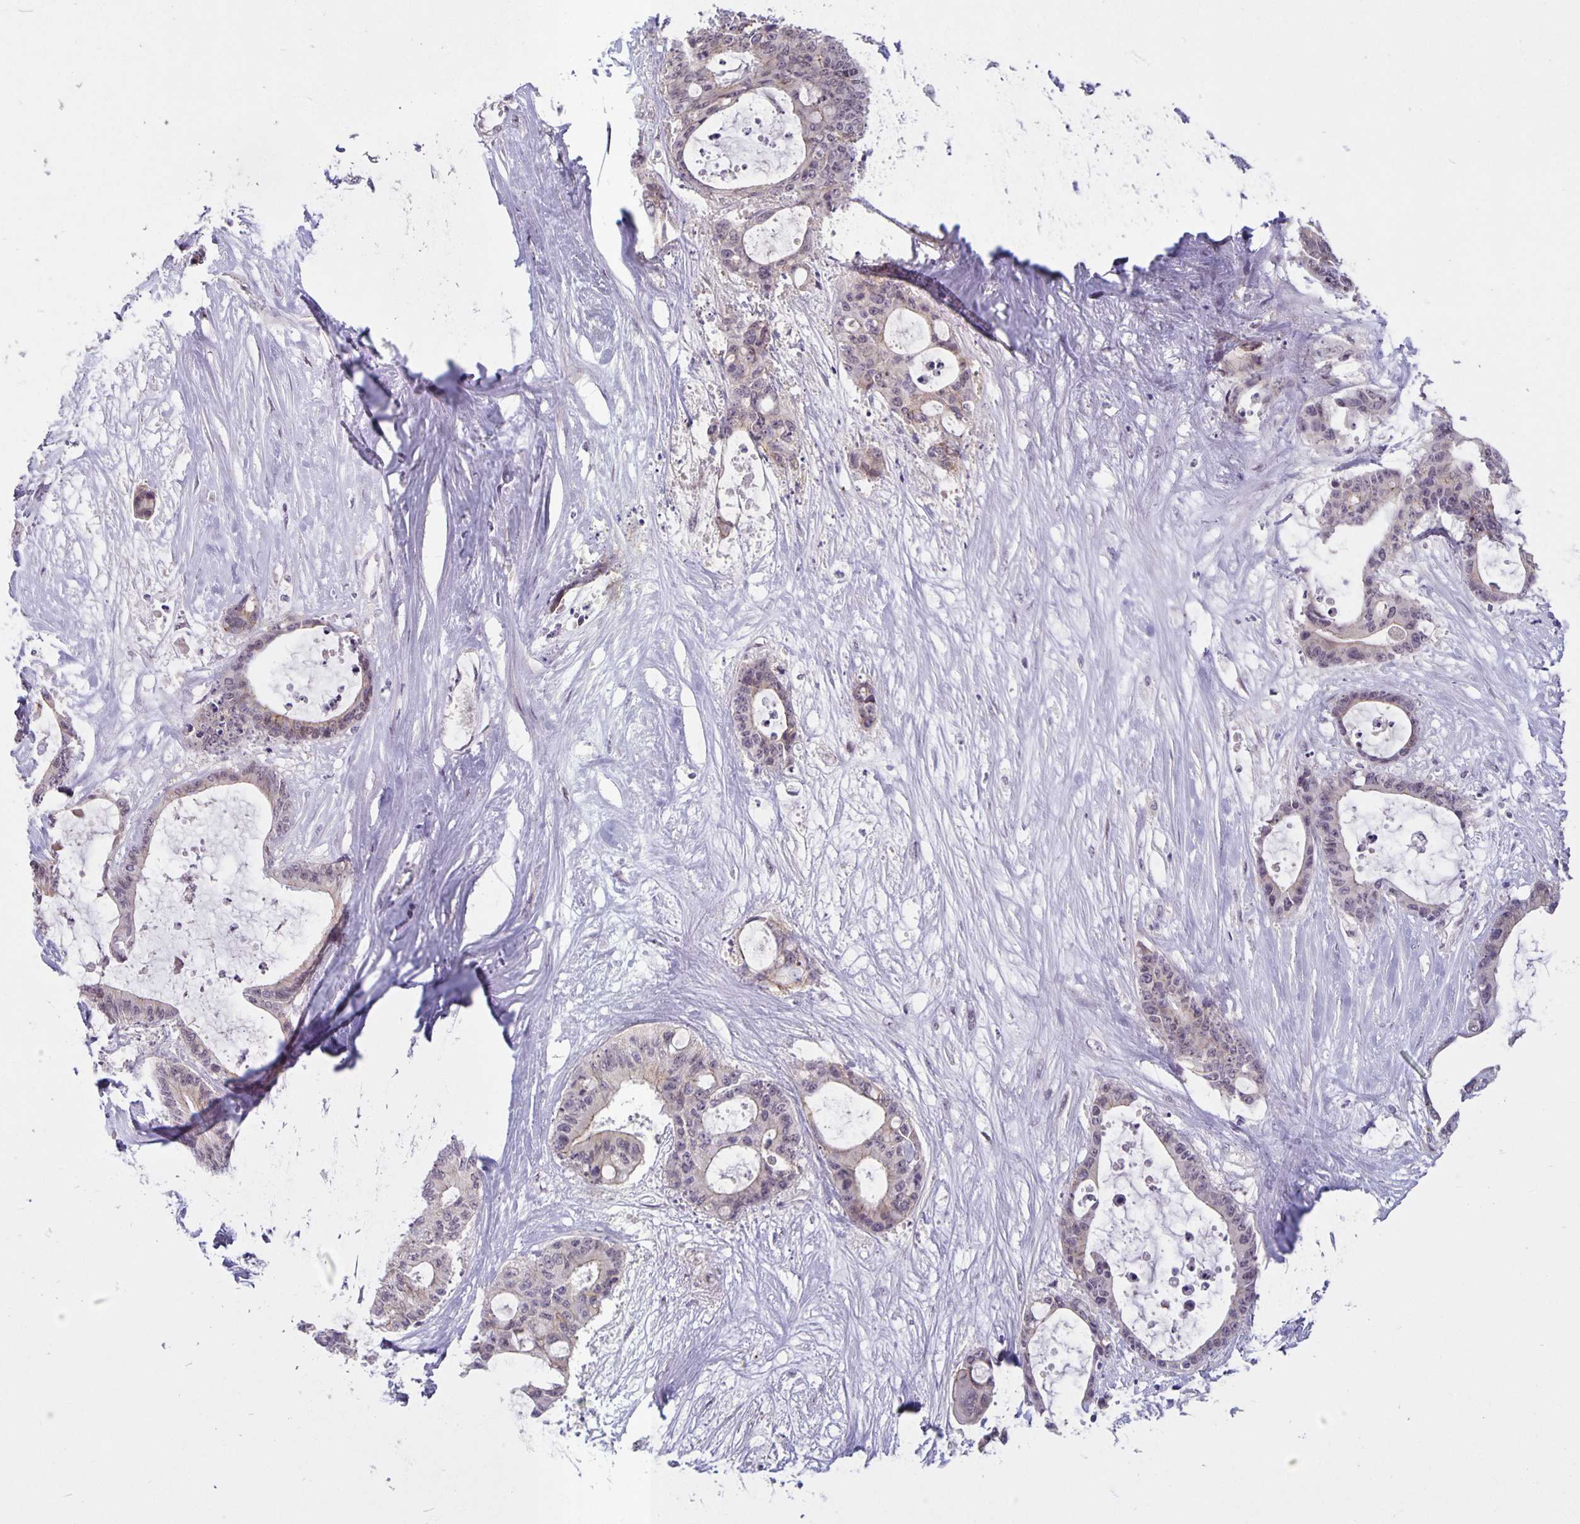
{"staining": {"intensity": "negative", "quantity": "none", "location": "none"}, "tissue": "liver cancer", "cell_type": "Tumor cells", "image_type": "cancer", "snomed": [{"axis": "morphology", "description": "Normal tissue, NOS"}, {"axis": "morphology", "description": "Cholangiocarcinoma"}, {"axis": "topography", "description": "Liver"}, {"axis": "topography", "description": "Peripheral nerve tissue"}], "caption": "Immunohistochemistry photomicrograph of neoplastic tissue: human cholangiocarcinoma (liver) stained with DAB (3,3'-diaminobenzidine) exhibits no significant protein positivity in tumor cells.", "gene": "ARVCF", "patient": {"sex": "female", "age": 73}}